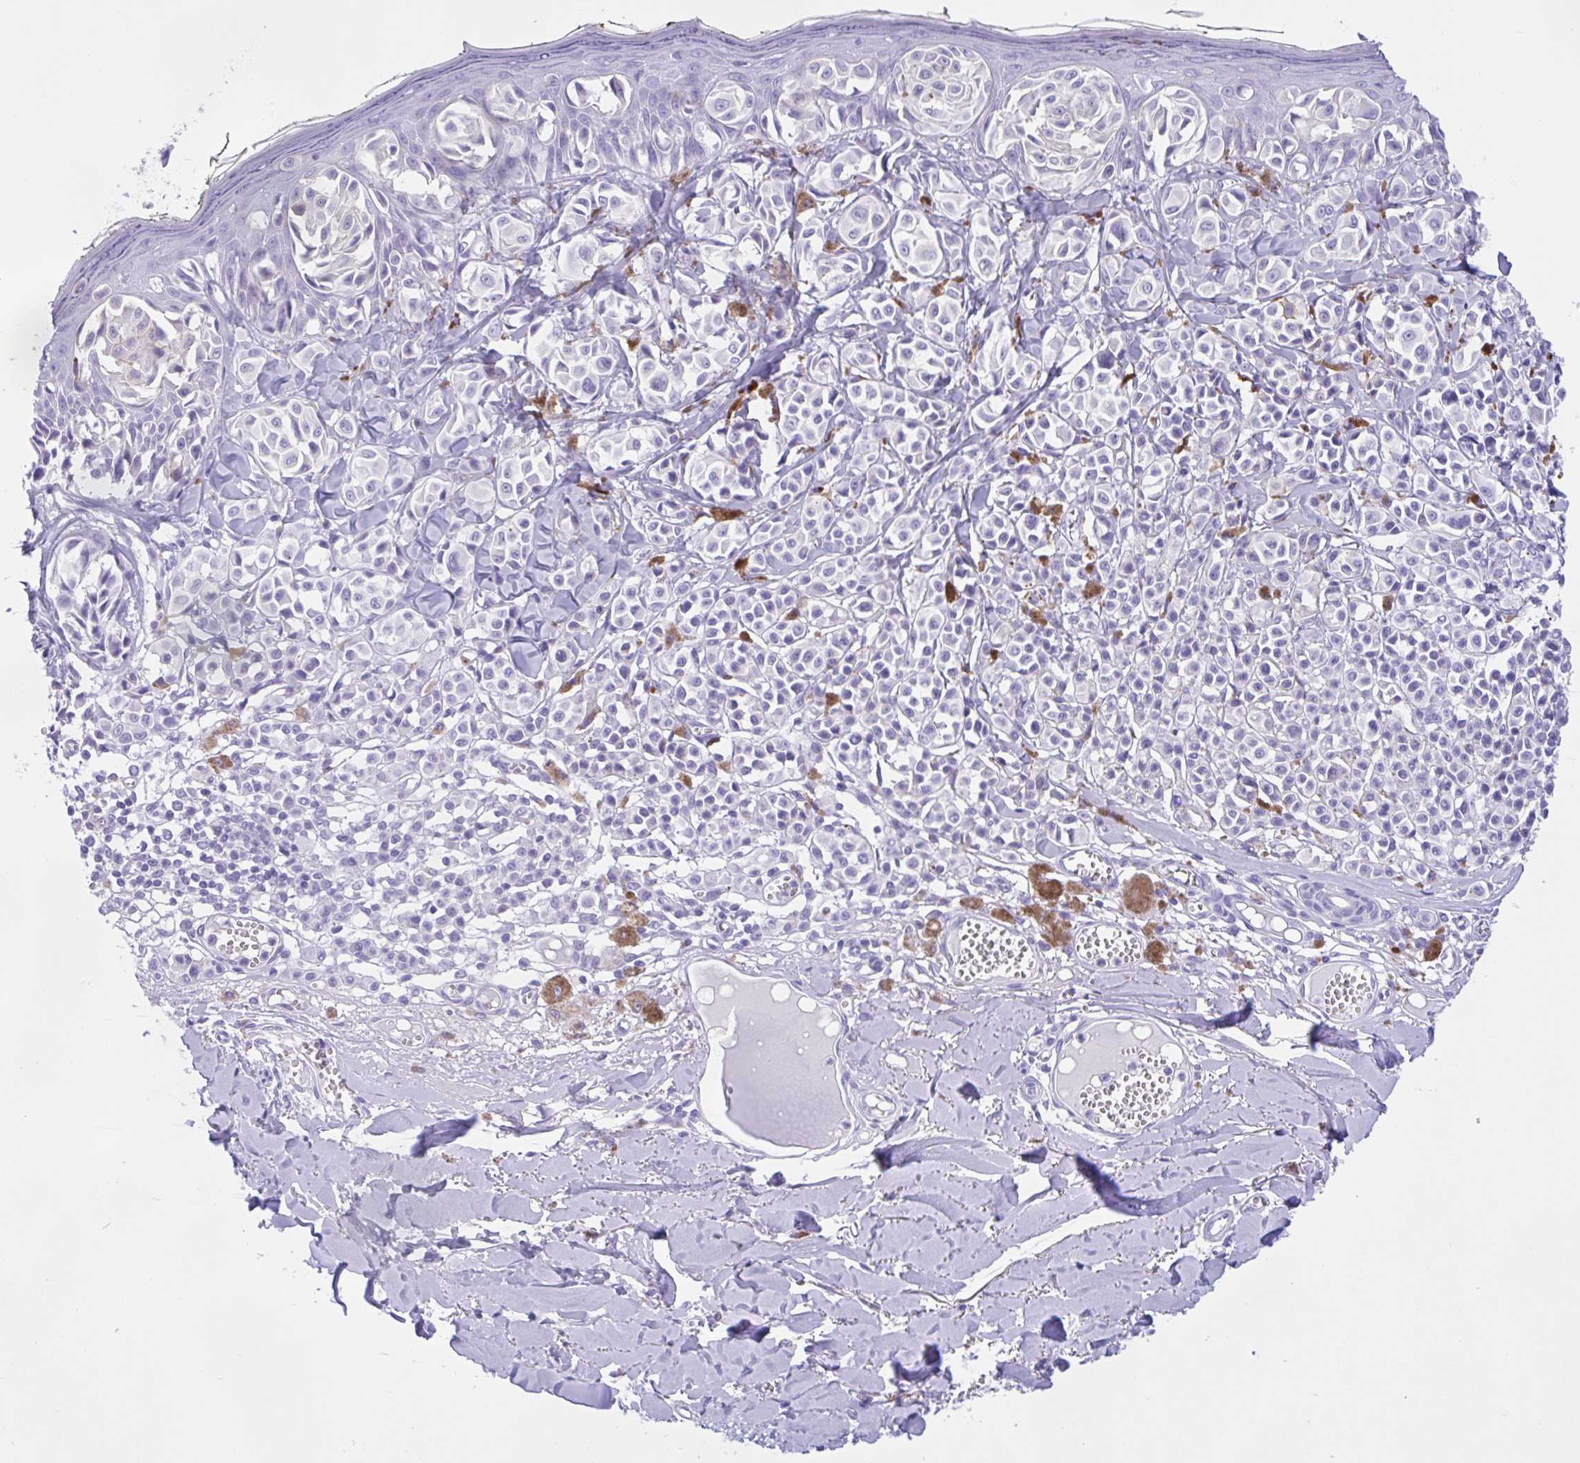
{"staining": {"intensity": "negative", "quantity": "none", "location": "none"}, "tissue": "melanoma", "cell_type": "Tumor cells", "image_type": "cancer", "snomed": [{"axis": "morphology", "description": "Malignant melanoma, NOS"}, {"axis": "topography", "description": "Skin"}], "caption": "Immunohistochemical staining of malignant melanoma exhibits no significant expression in tumor cells.", "gene": "ZNF319", "patient": {"sex": "female", "age": 43}}